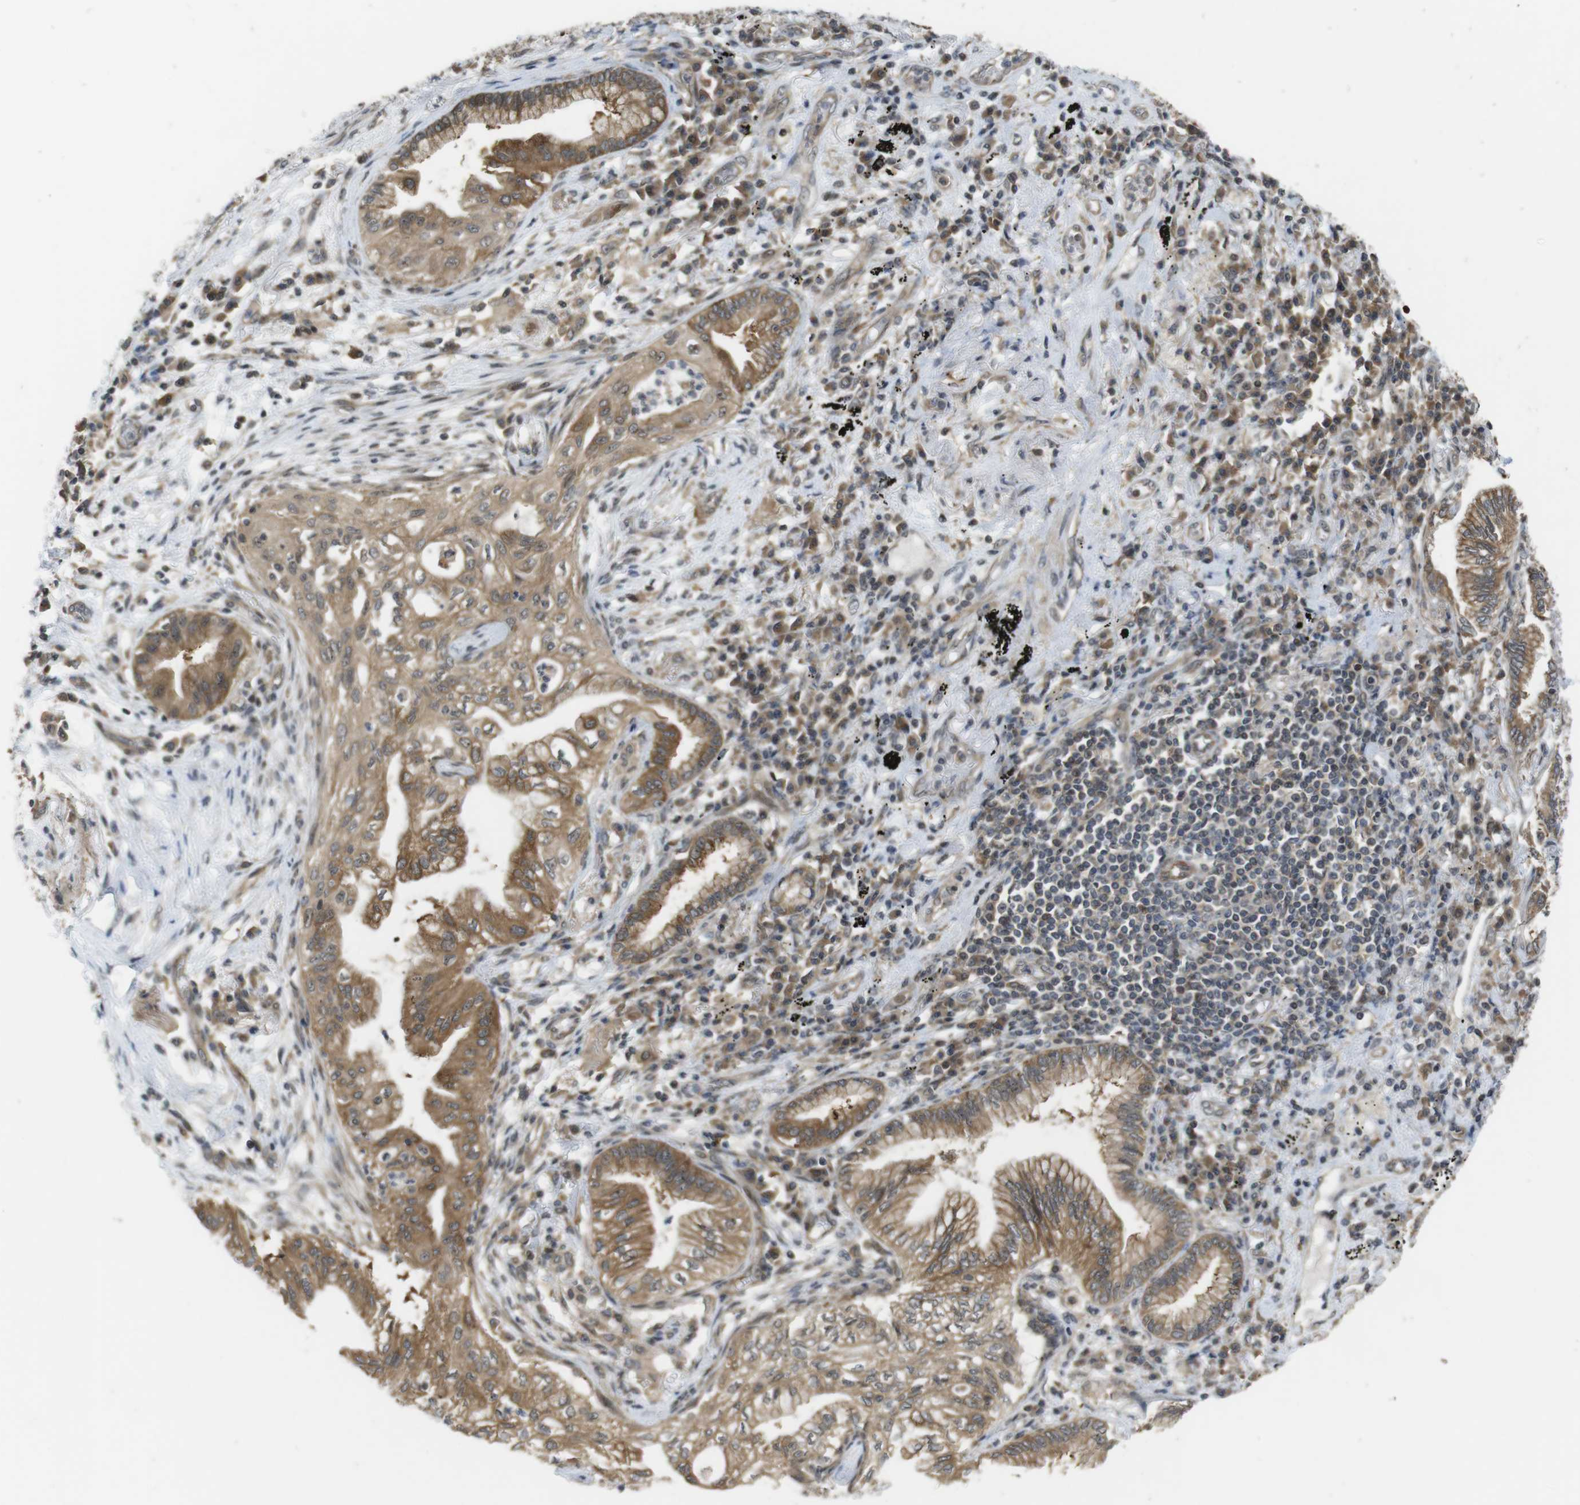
{"staining": {"intensity": "moderate", "quantity": ">75%", "location": "cytoplasmic/membranous"}, "tissue": "lung cancer", "cell_type": "Tumor cells", "image_type": "cancer", "snomed": [{"axis": "morphology", "description": "Normal tissue, NOS"}, {"axis": "morphology", "description": "Adenocarcinoma, NOS"}, {"axis": "topography", "description": "Bronchus"}, {"axis": "topography", "description": "Lung"}], "caption": "Lung adenocarcinoma was stained to show a protein in brown. There is medium levels of moderate cytoplasmic/membranous staining in about >75% of tumor cells.", "gene": "CC2D1A", "patient": {"sex": "female", "age": 70}}